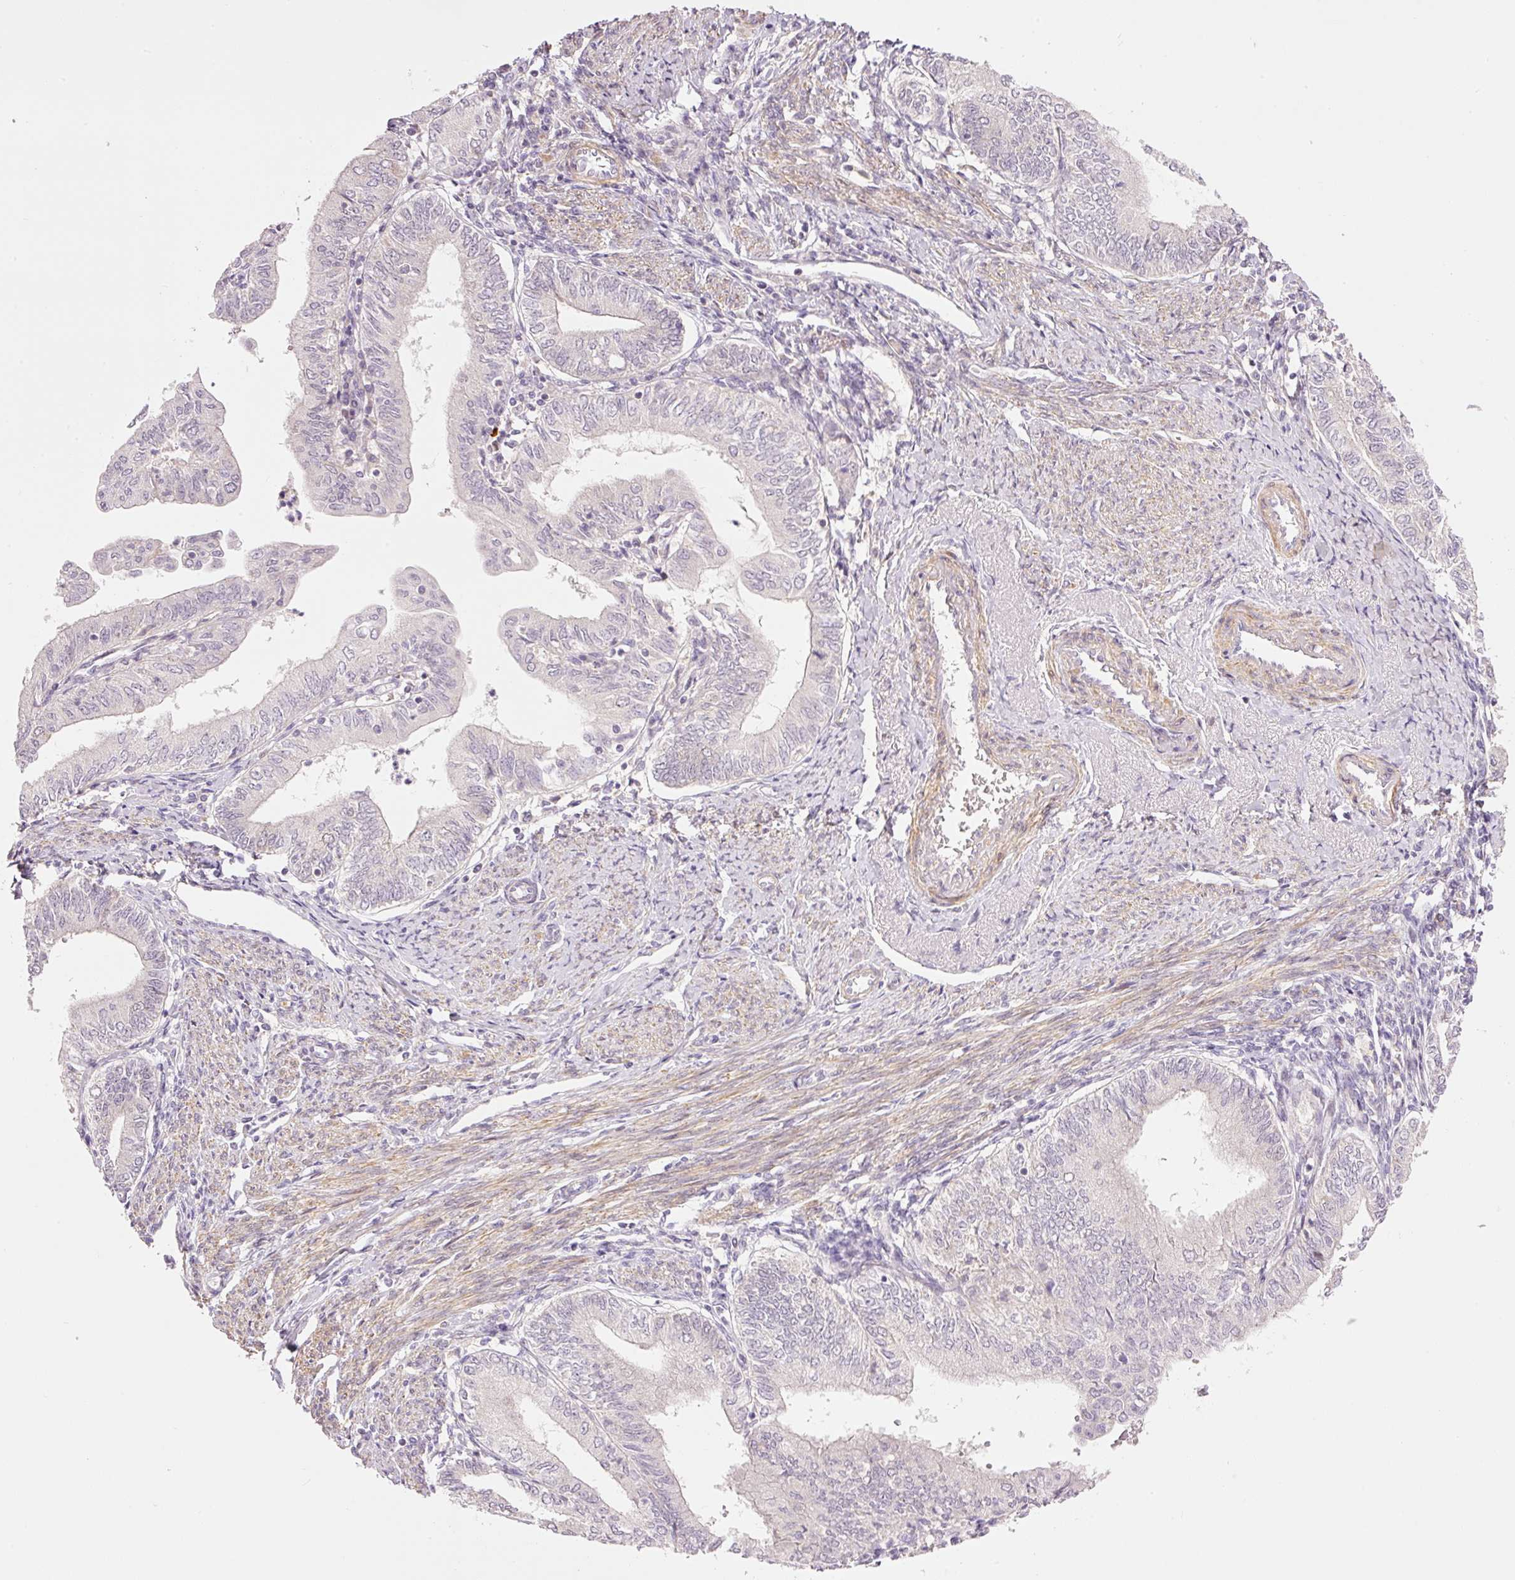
{"staining": {"intensity": "negative", "quantity": "none", "location": "none"}, "tissue": "endometrial cancer", "cell_type": "Tumor cells", "image_type": "cancer", "snomed": [{"axis": "morphology", "description": "Adenocarcinoma, NOS"}, {"axis": "topography", "description": "Endometrium"}], "caption": "Immunohistochemical staining of human endometrial adenocarcinoma demonstrates no significant staining in tumor cells.", "gene": "SLC29A3", "patient": {"sex": "female", "age": 66}}